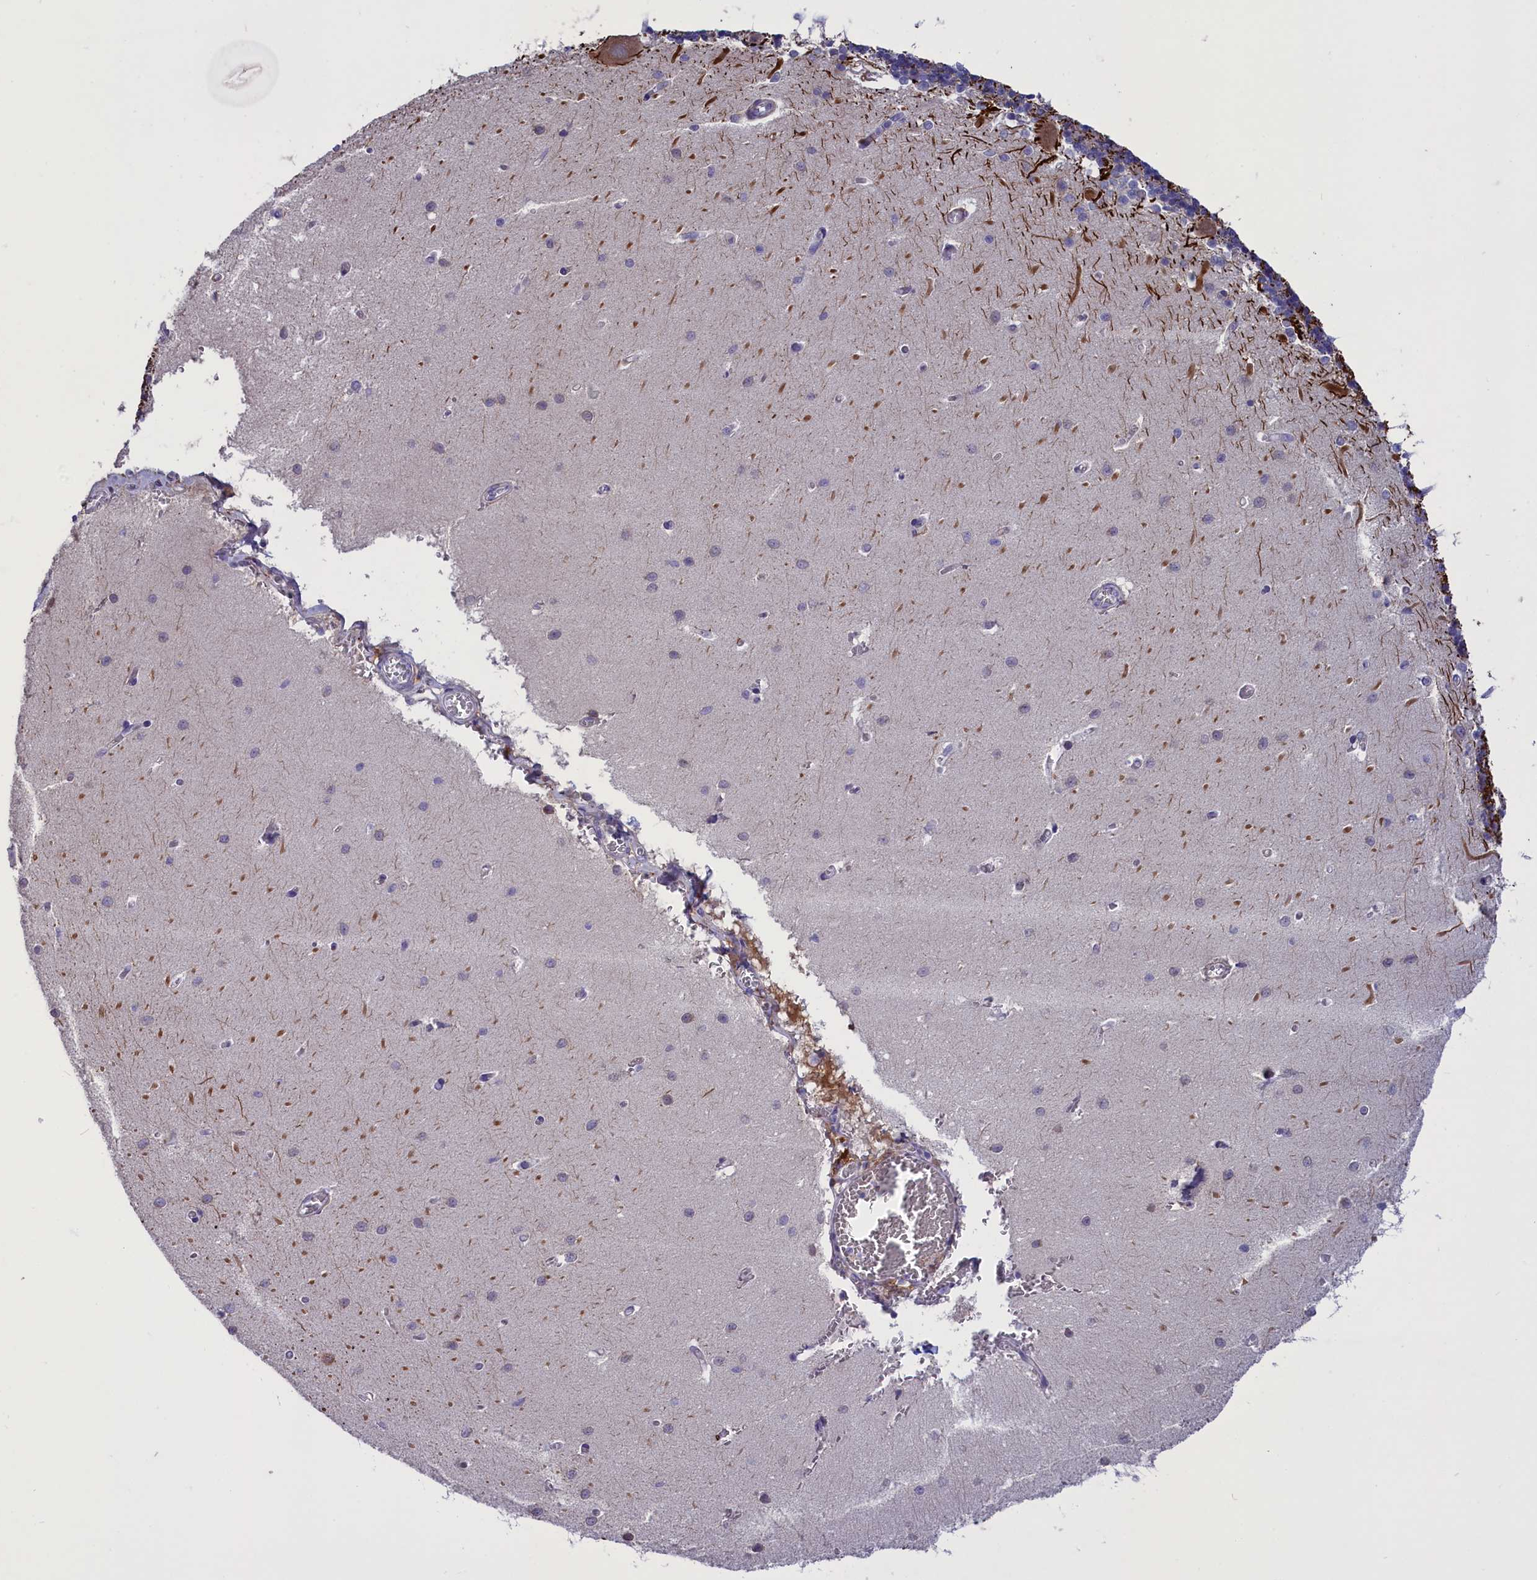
{"staining": {"intensity": "weak", "quantity": "<25%", "location": "cytoplasmic/membranous"}, "tissue": "cerebellum", "cell_type": "Cells in granular layer", "image_type": "normal", "snomed": [{"axis": "morphology", "description": "Normal tissue, NOS"}, {"axis": "topography", "description": "Cerebellum"}], "caption": "Photomicrograph shows no significant protein positivity in cells in granular layer of normal cerebellum.", "gene": "ENPP6", "patient": {"sex": "male", "age": 37}}